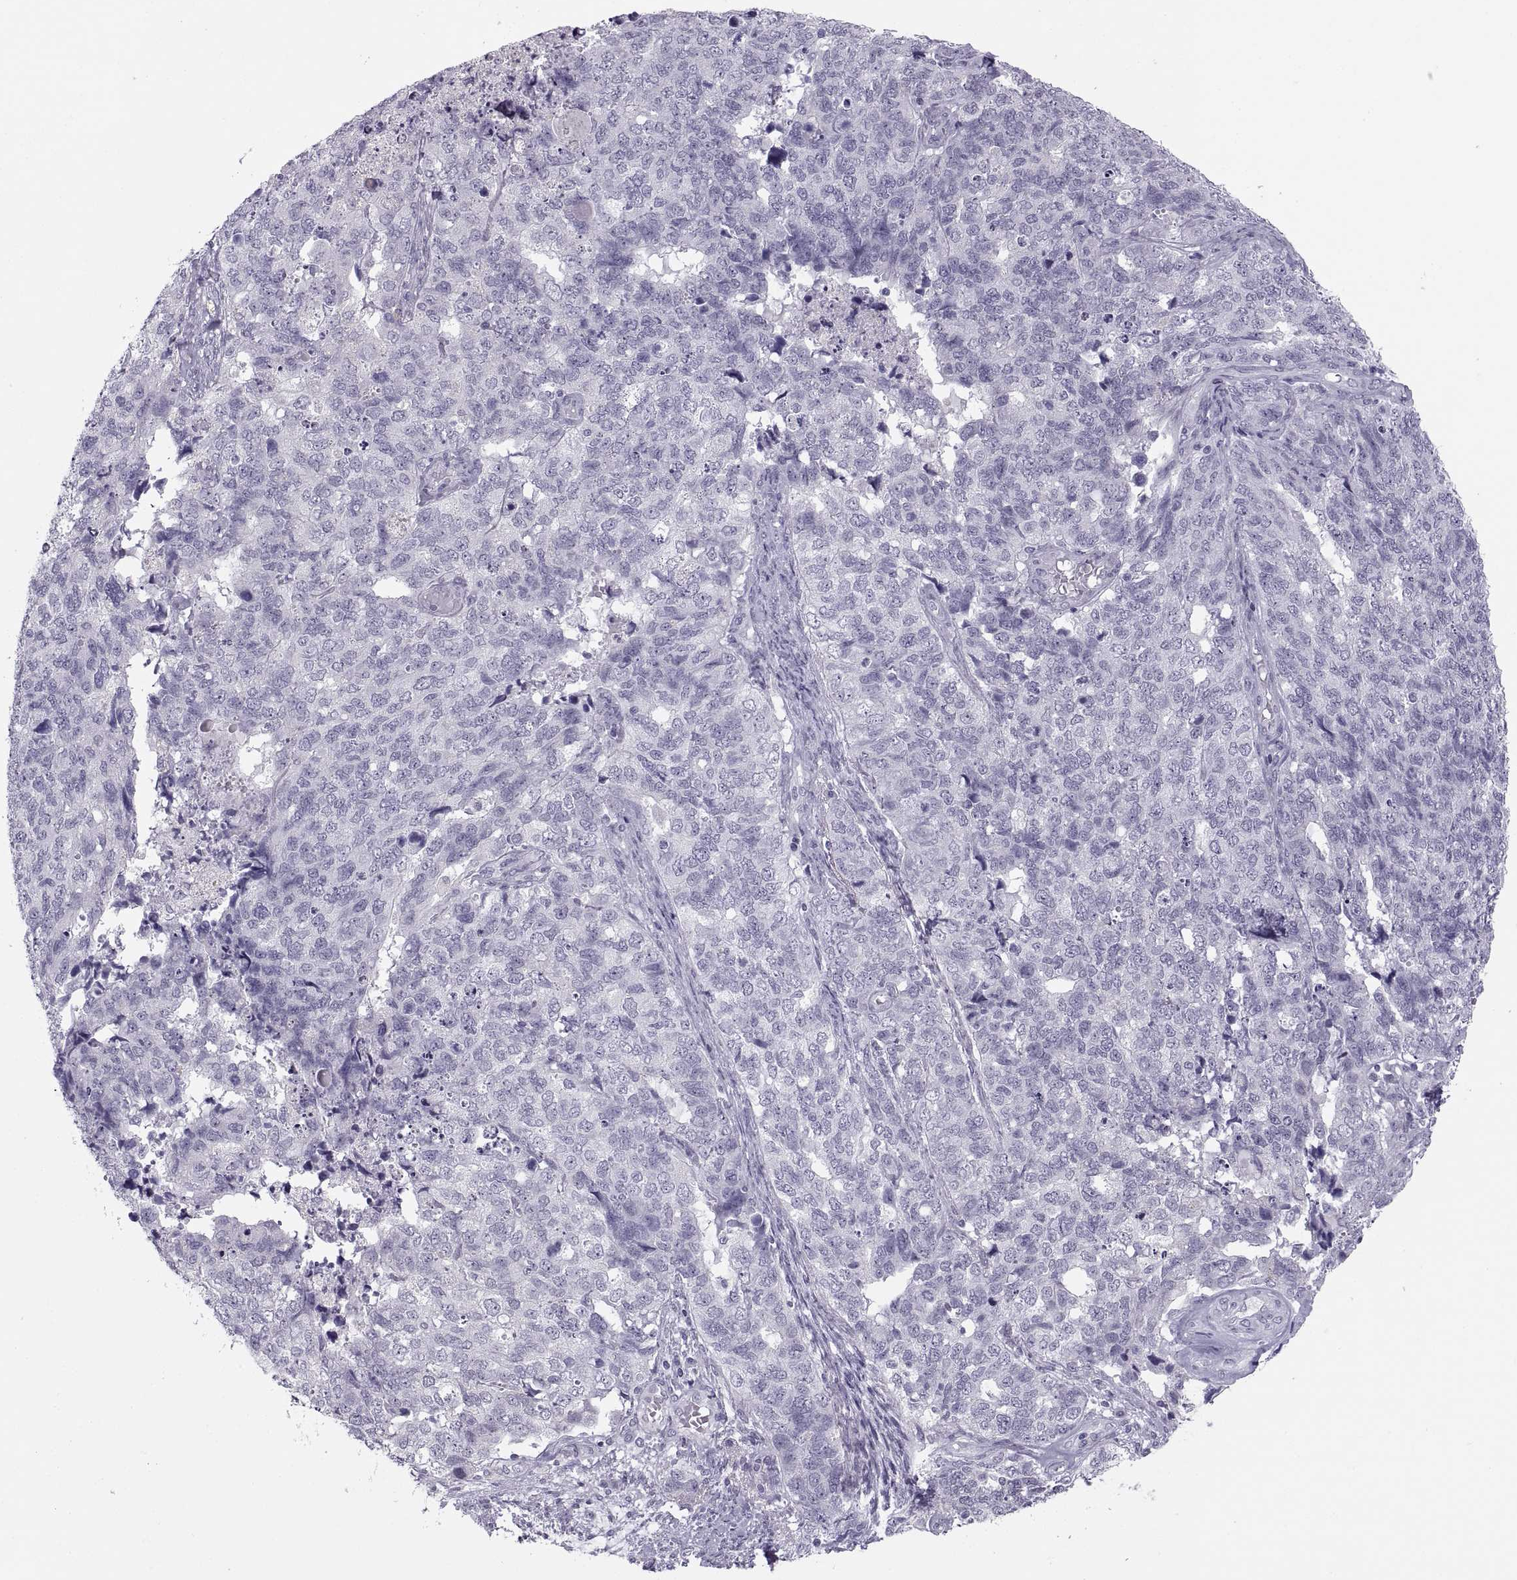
{"staining": {"intensity": "negative", "quantity": "none", "location": "none"}, "tissue": "cervical cancer", "cell_type": "Tumor cells", "image_type": "cancer", "snomed": [{"axis": "morphology", "description": "Squamous cell carcinoma, NOS"}, {"axis": "topography", "description": "Cervix"}], "caption": "Tumor cells show no significant protein staining in cervical cancer.", "gene": "C3orf22", "patient": {"sex": "female", "age": 63}}